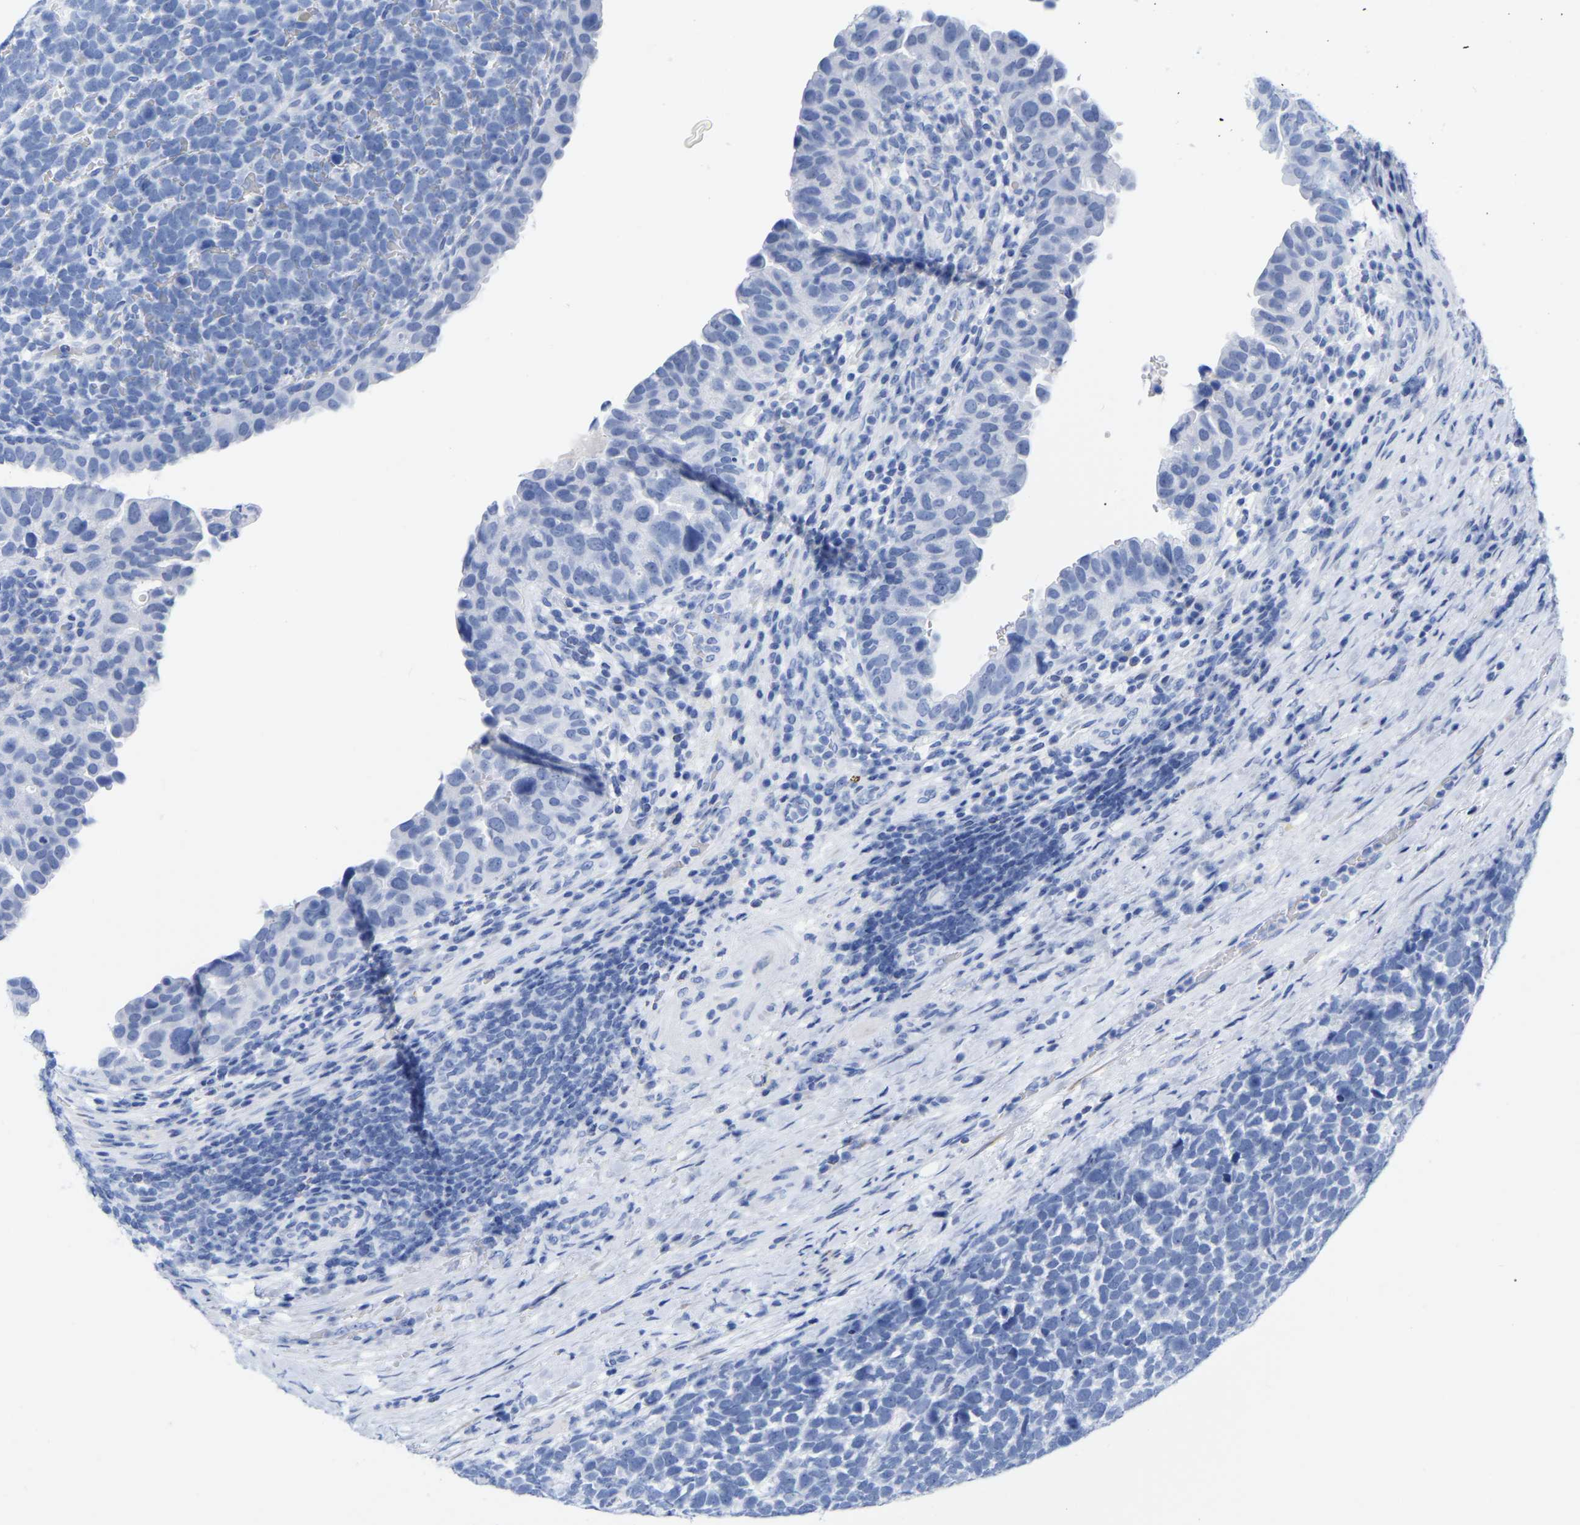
{"staining": {"intensity": "negative", "quantity": "none", "location": "none"}, "tissue": "urothelial cancer", "cell_type": "Tumor cells", "image_type": "cancer", "snomed": [{"axis": "morphology", "description": "Urothelial carcinoma, High grade"}, {"axis": "topography", "description": "Urinary bladder"}], "caption": "This histopathology image is of urothelial carcinoma (high-grade) stained with IHC to label a protein in brown with the nuclei are counter-stained blue. There is no staining in tumor cells.", "gene": "HAPLN1", "patient": {"sex": "female", "age": 82}}